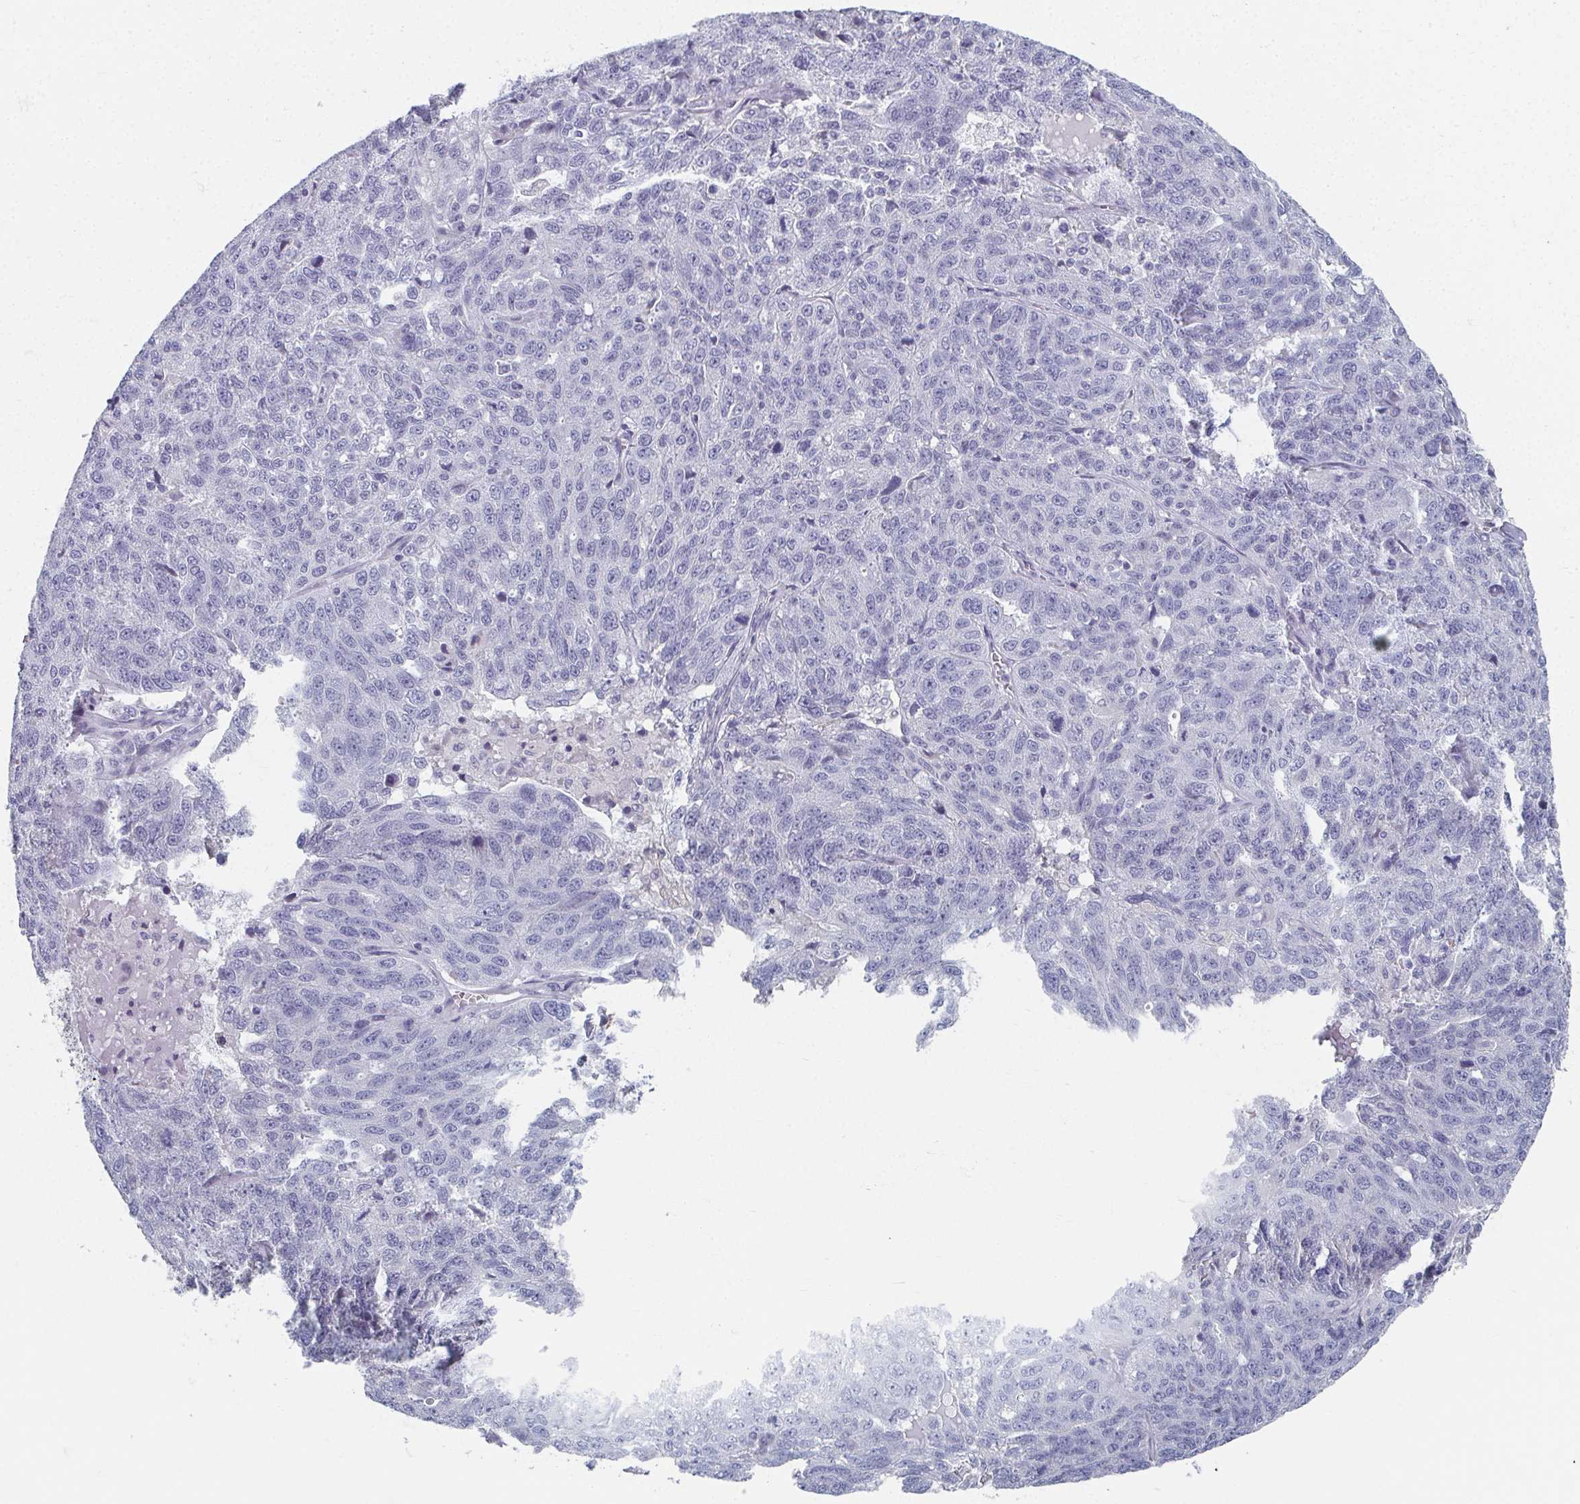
{"staining": {"intensity": "negative", "quantity": "none", "location": "none"}, "tissue": "ovarian cancer", "cell_type": "Tumor cells", "image_type": "cancer", "snomed": [{"axis": "morphology", "description": "Cystadenocarcinoma, serous, NOS"}, {"axis": "topography", "description": "Ovary"}], "caption": "Immunohistochemical staining of ovarian cancer (serous cystadenocarcinoma) shows no significant positivity in tumor cells. The staining is performed using DAB brown chromogen with nuclei counter-stained in using hematoxylin.", "gene": "CAMKV", "patient": {"sex": "female", "age": 71}}